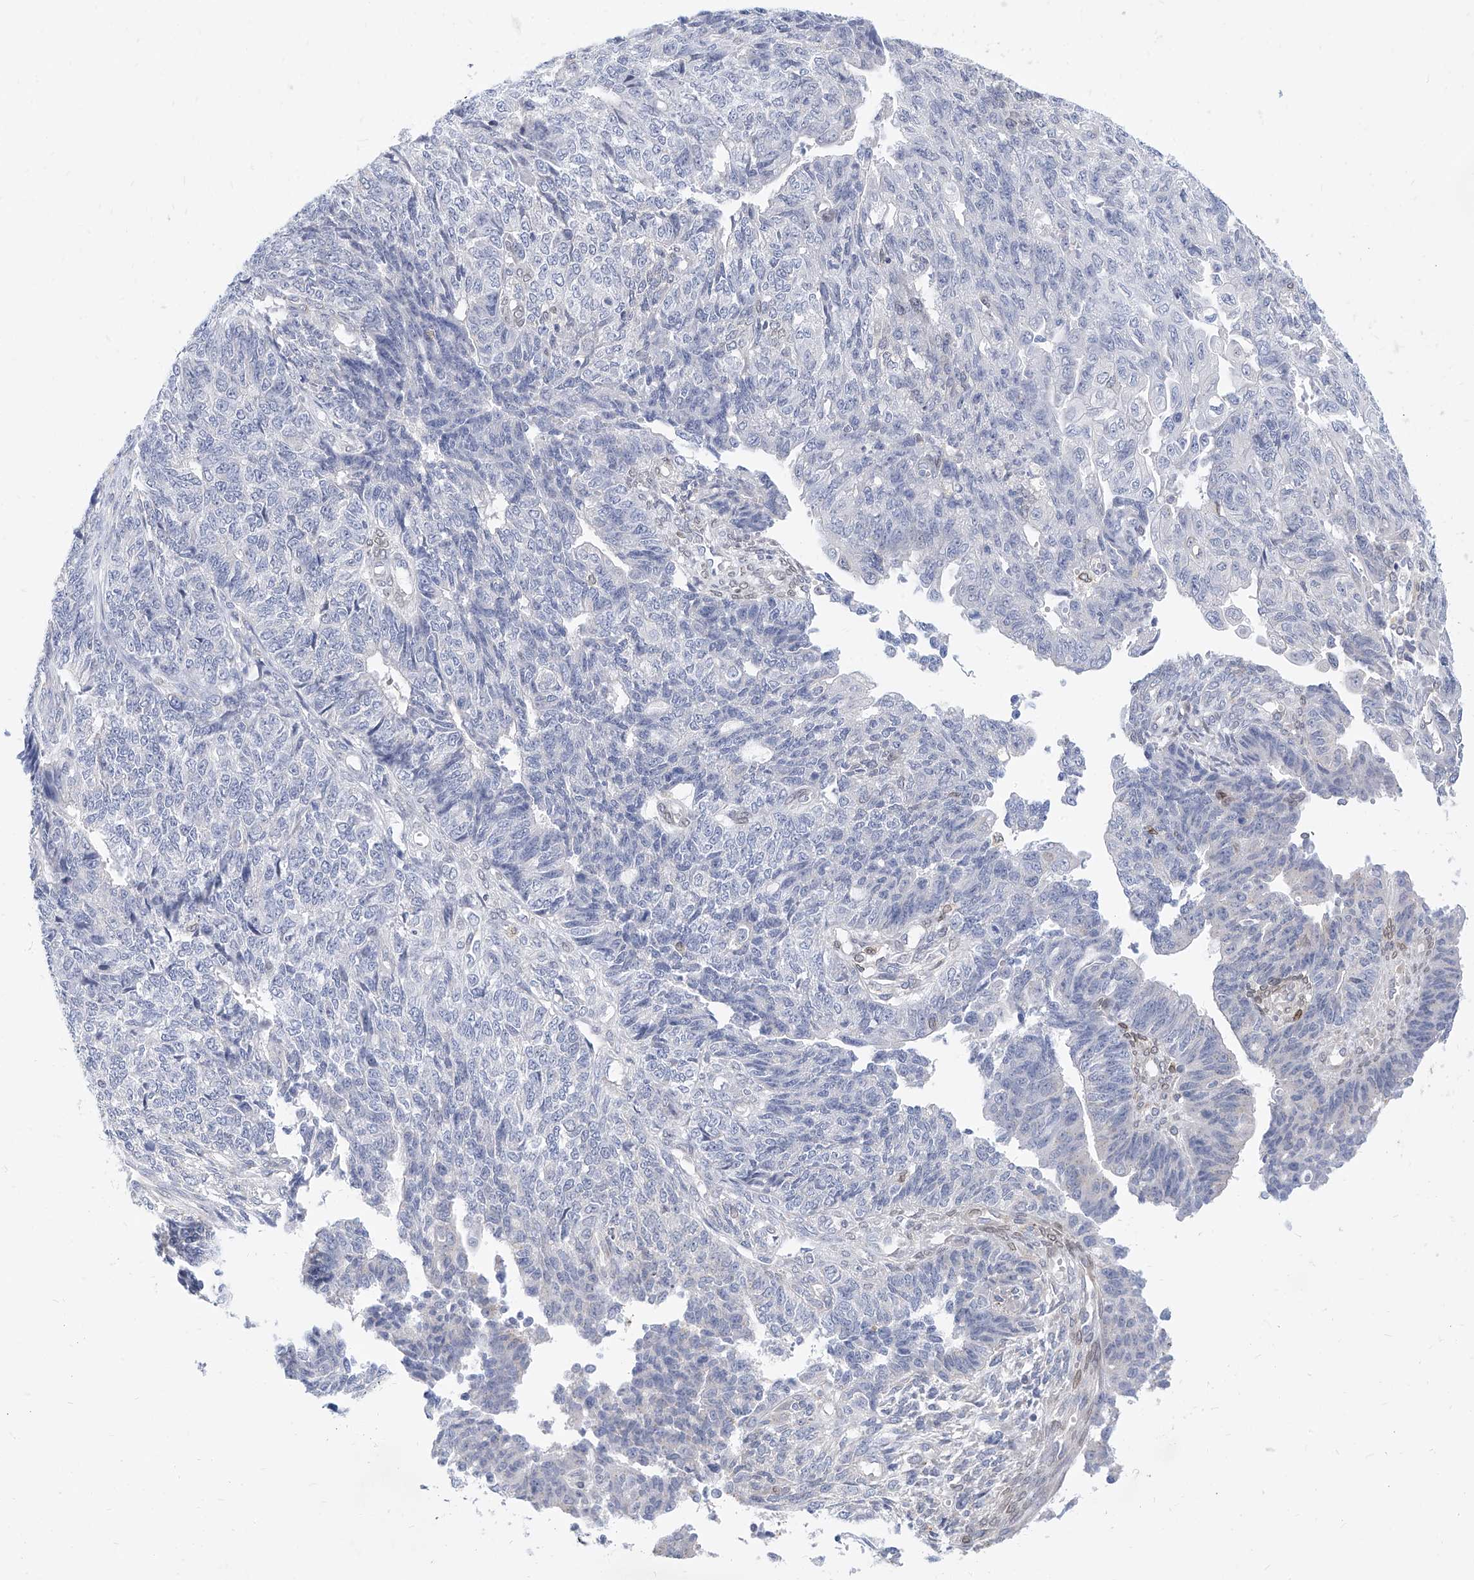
{"staining": {"intensity": "negative", "quantity": "none", "location": "none"}, "tissue": "endometrial cancer", "cell_type": "Tumor cells", "image_type": "cancer", "snomed": [{"axis": "morphology", "description": "Adenocarcinoma, NOS"}, {"axis": "topography", "description": "Endometrium"}], "caption": "Endometrial cancer was stained to show a protein in brown. There is no significant staining in tumor cells. (DAB immunohistochemistry (IHC) with hematoxylin counter stain).", "gene": "MX2", "patient": {"sex": "female", "age": 32}}